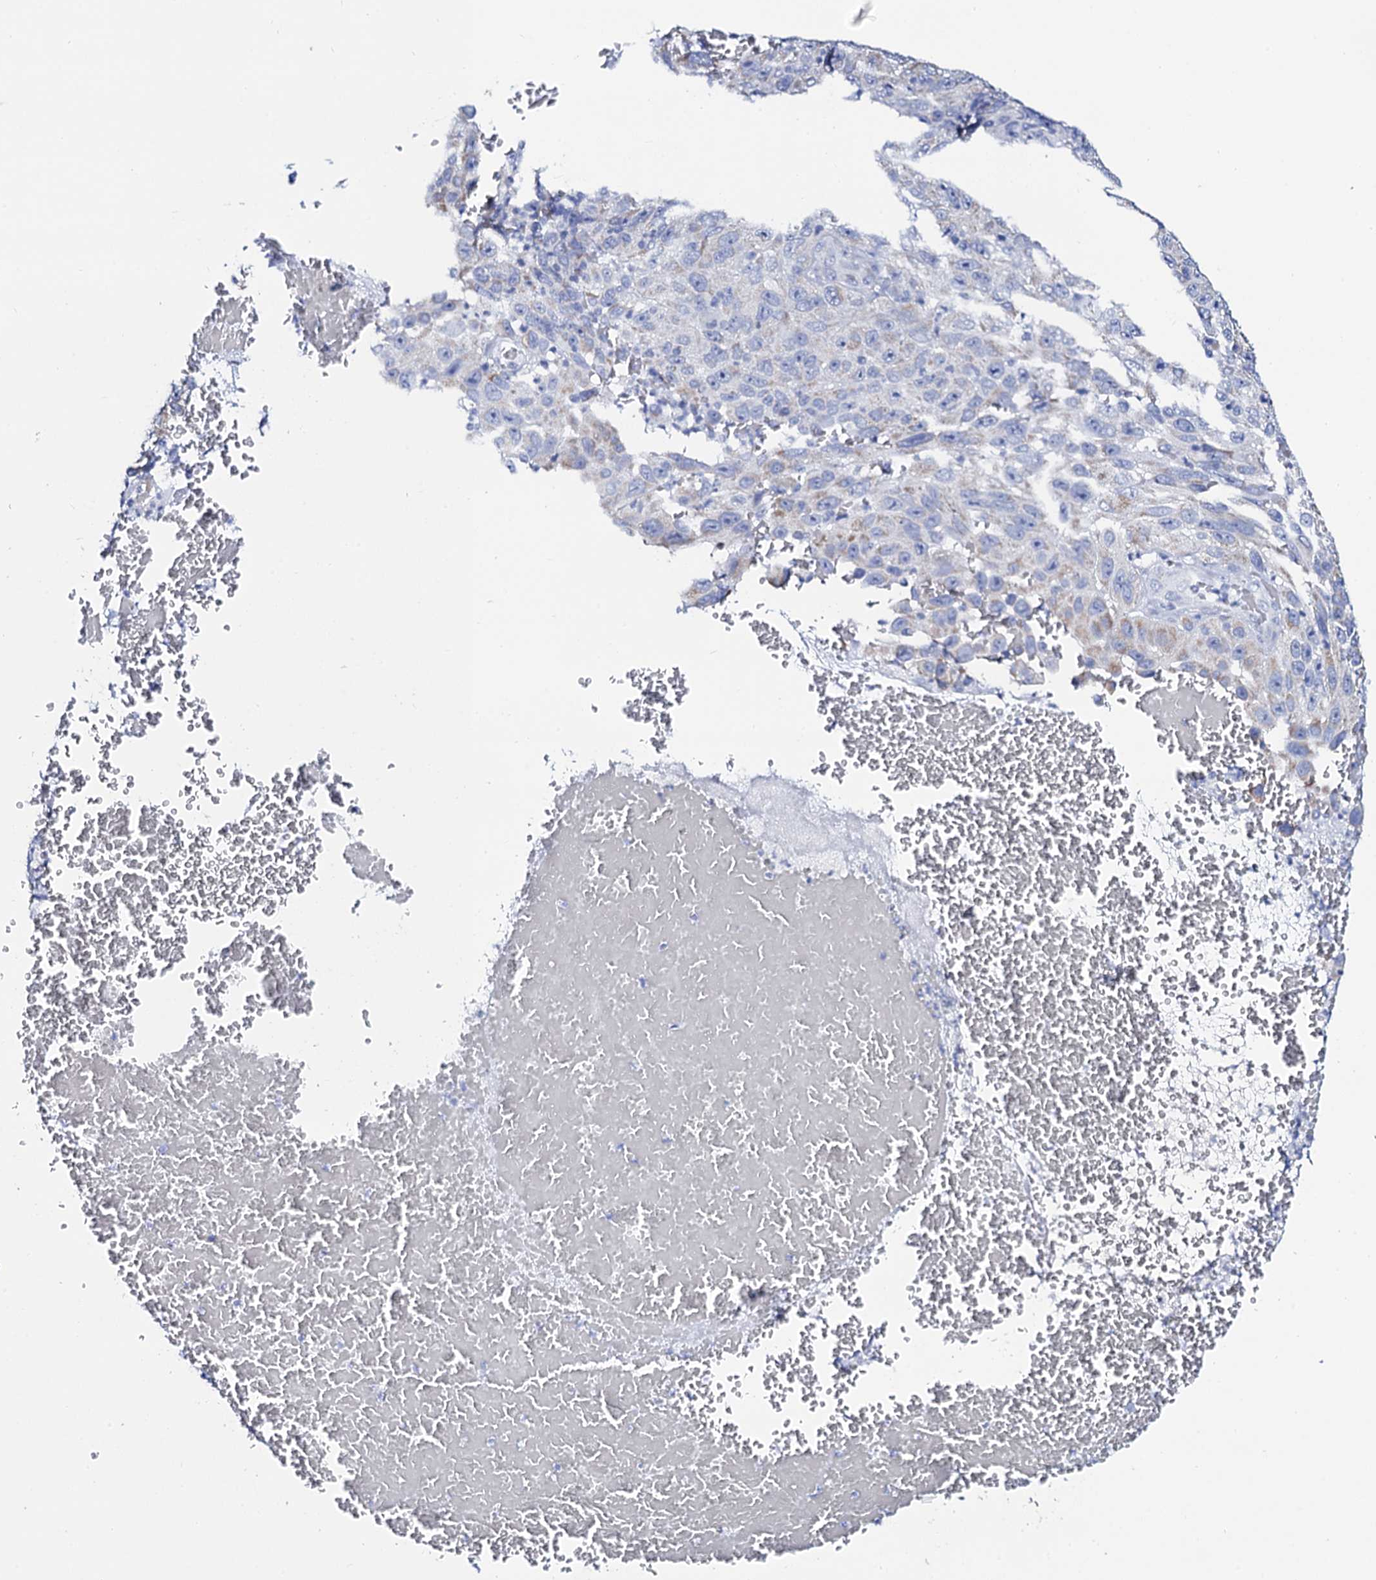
{"staining": {"intensity": "weak", "quantity": "<25%", "location": "cytoplasmic/membranous"}, "tissue": "melanoma", "cell_type": "Tumor cells", "image_type": "cancer", "snomed": [{"axis": "morphology", "description": "Normal tissue, NOS"}, {"axis": "morphology", "description": "Malignant melanoma, NOS"}, {"axis": "topography", "description": "Skin"}], "caption": "Melanoma was stained to show a protein in brown. There is no significant positivity in tumor cells. (DAB (3,3'-diaminobenzidine) immunohistochemistry (IHC), high magnification).", "gene": "ACADSB", "patient": {"sex": "female", "age": 96}}